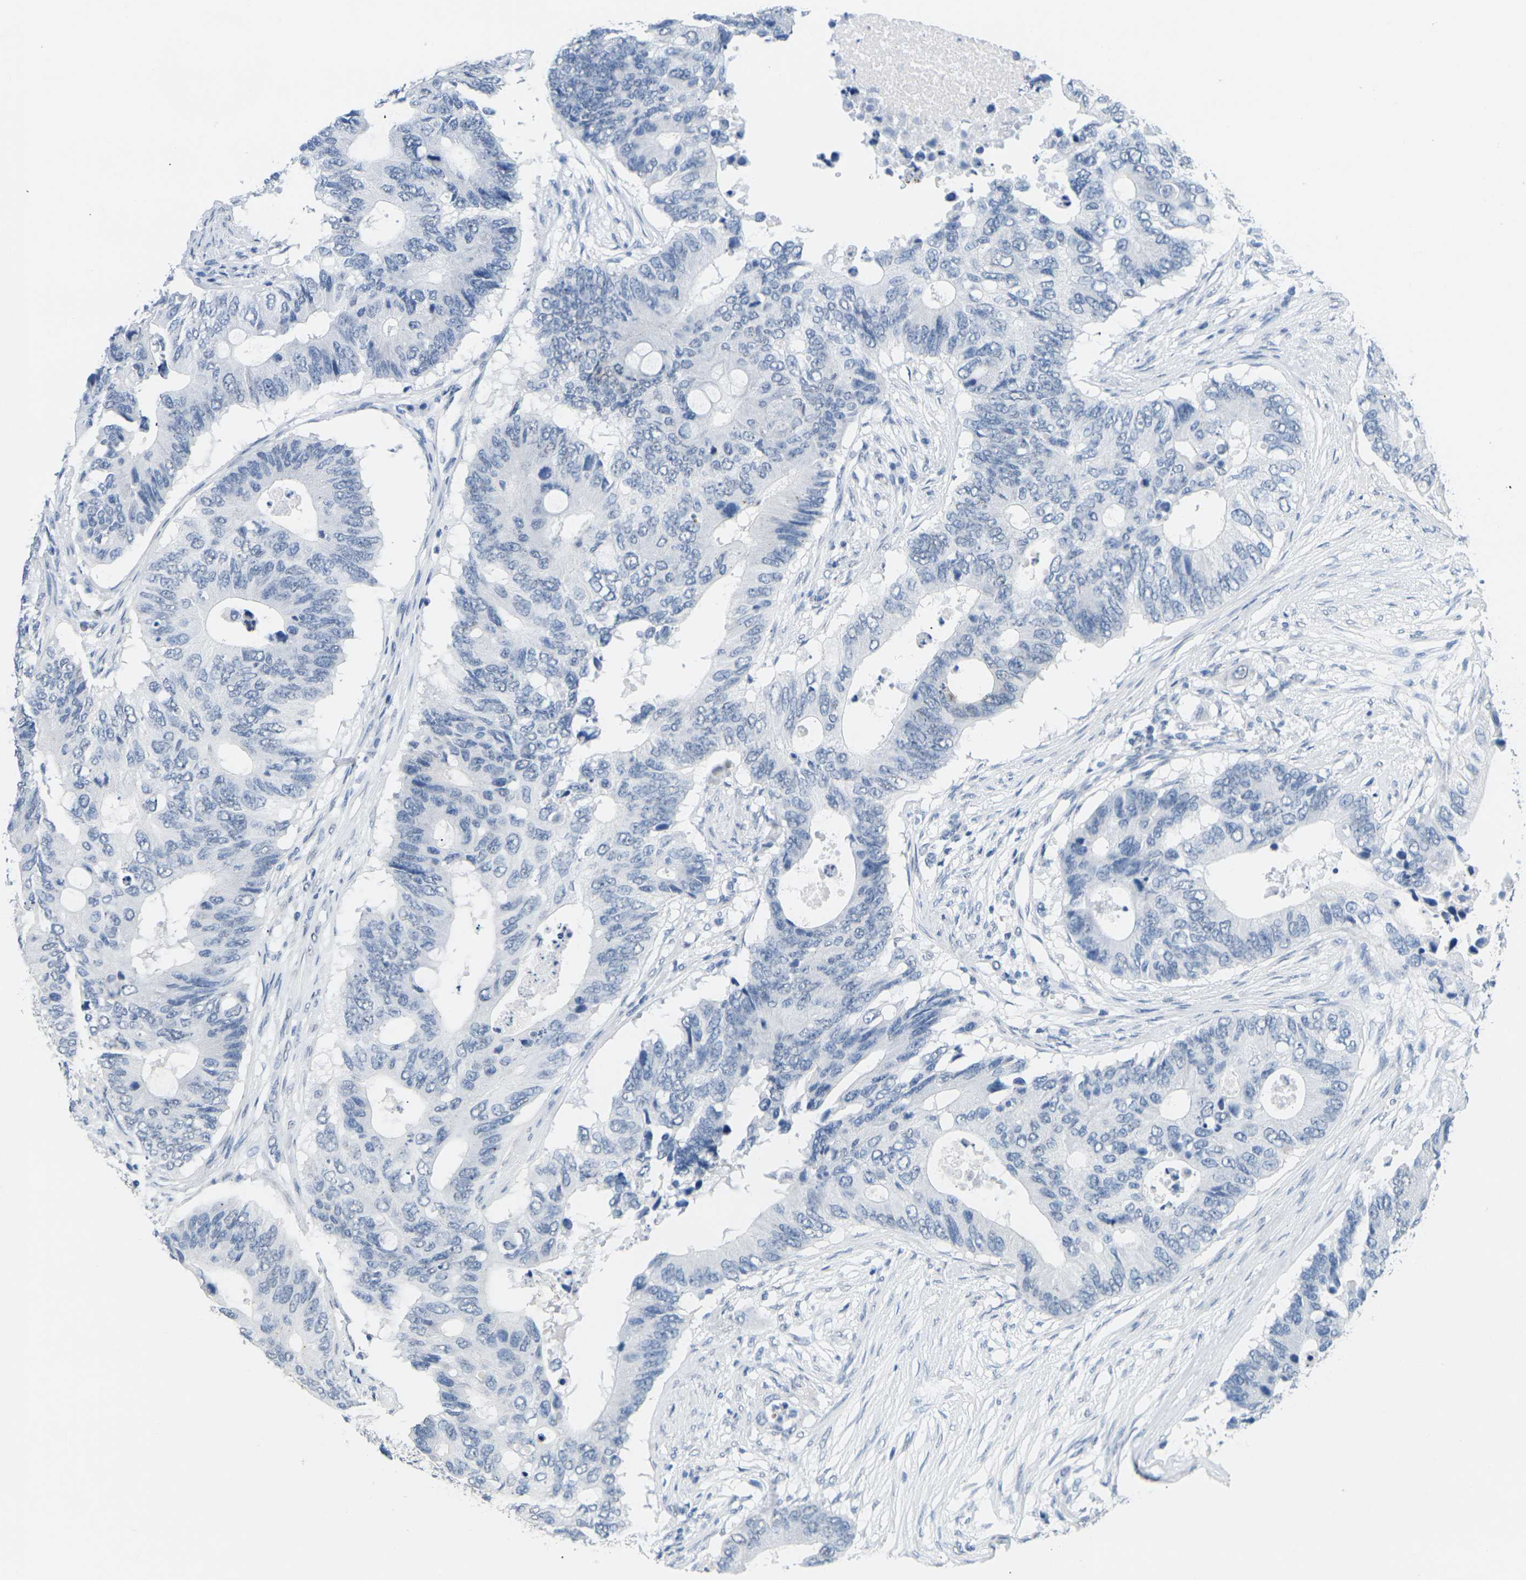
{"staining": {"intensity": "negative", "quantity": "none", "location": "none"}, "tissue": "colorectal cancer", "cell_type": "Tumor cells", "image_type": "cancer", "snomed": [{"axis": "morphology", "description": "Adenocarcinoma, NOS"}, {"axis": "topography", "description": "Colon"}], "caption": "DAB immunohistochemical staining of colorectal cancer demonstrates no significant expression in tumor cells.", "gene": "CTAG1A", "patient": {"sex": "male", "age": 71}}